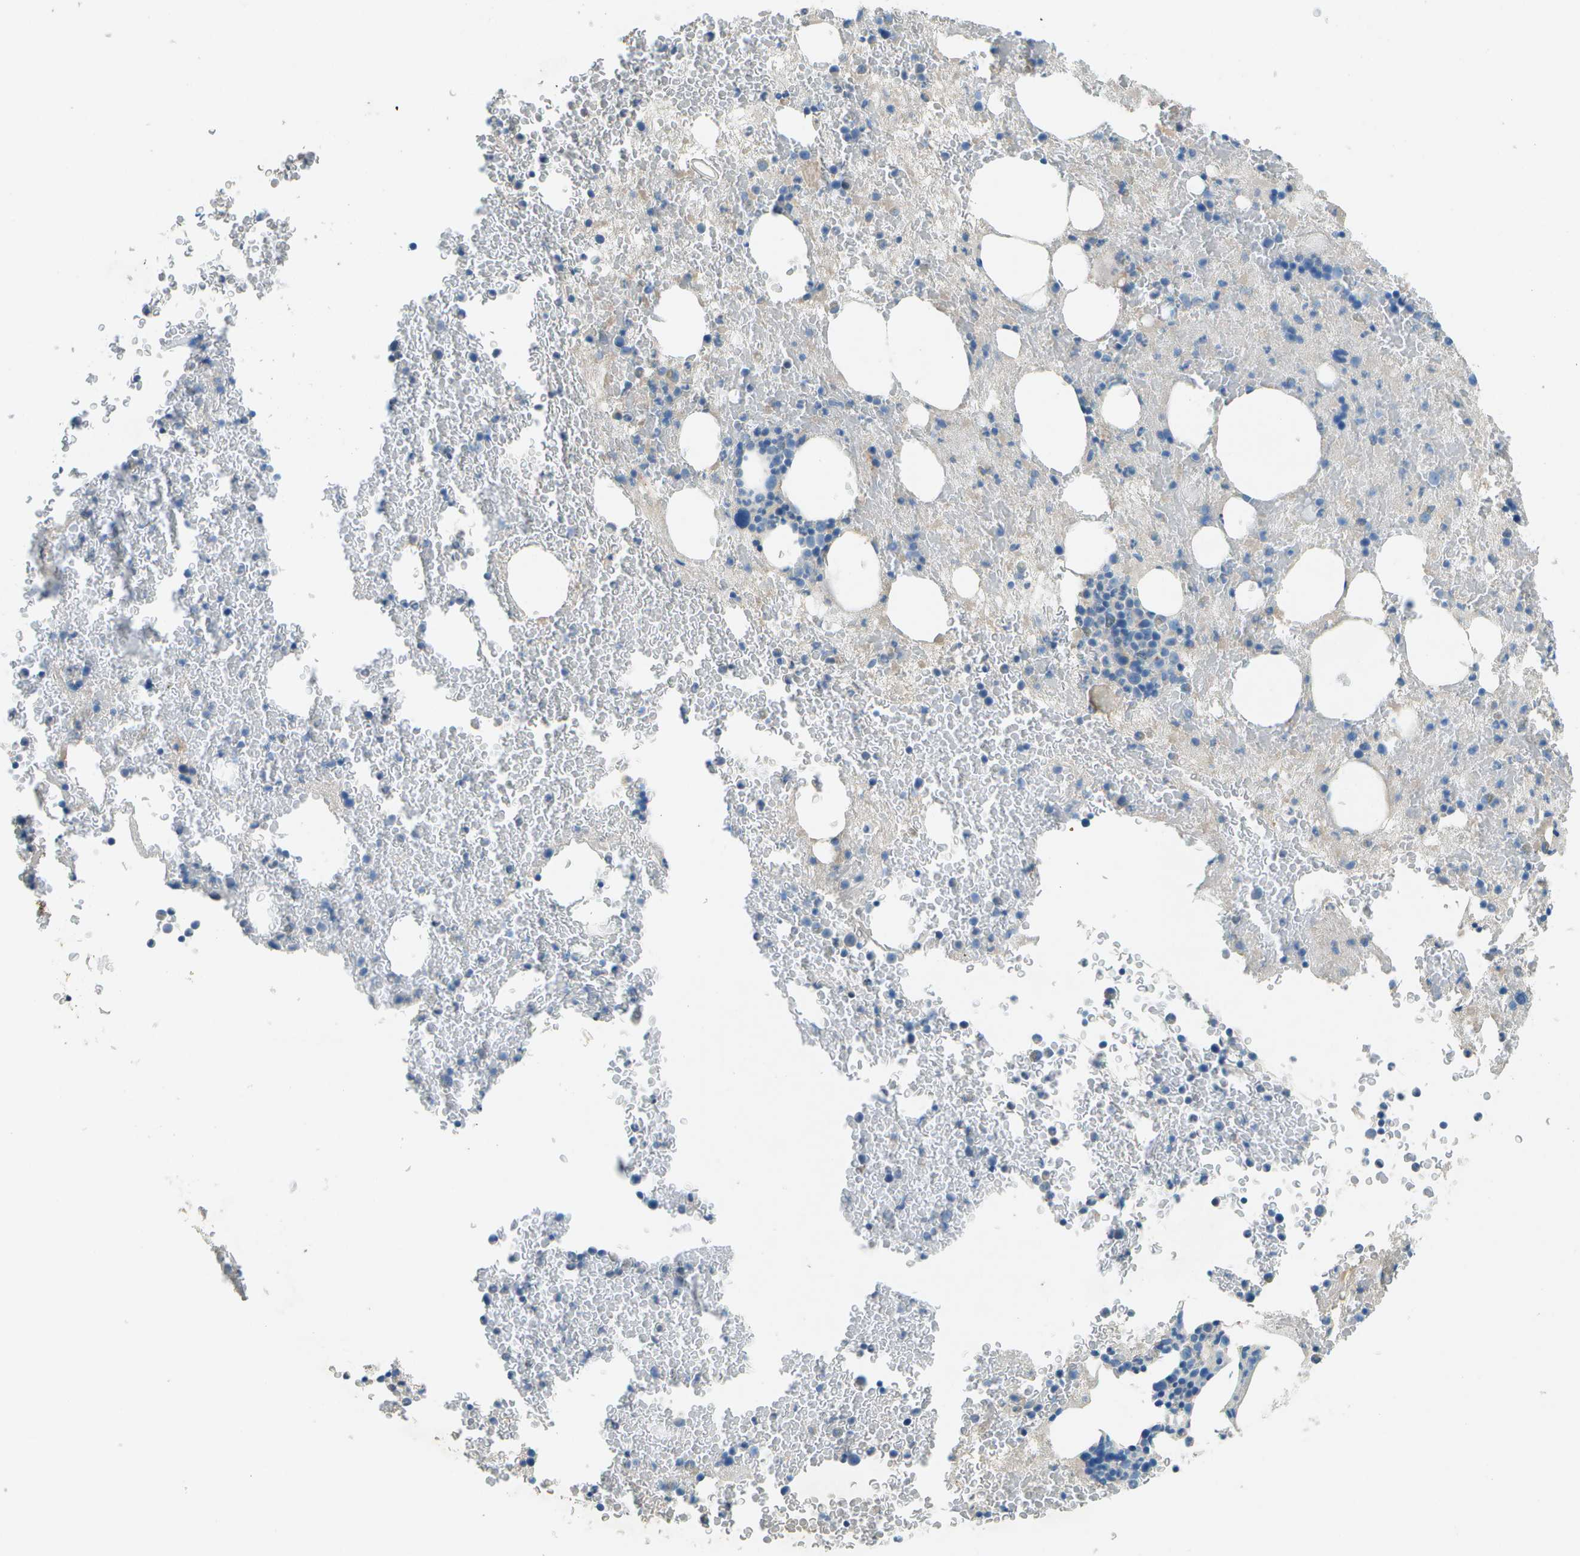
{"staining": {"intensity": "negative", "quantity": "none", "location": "none"}, "tissue": "bone marrow", "cell_type": "Hematopoietic cells", "image_type": "normal", "snomed": [{"axis": "morphology", "description": "Normal tissue, NOS"}, {"axis": "morphology", "description": "Inflammation, NOS"}, {"axis": "topography", "description": "Bone marrow"}], "caption": "Micrograph shows no protein positivity in hematopoietic cells of benign bone marrow.", "gene": "LGI2", "patient": {"sex": "male", "age": 63}}